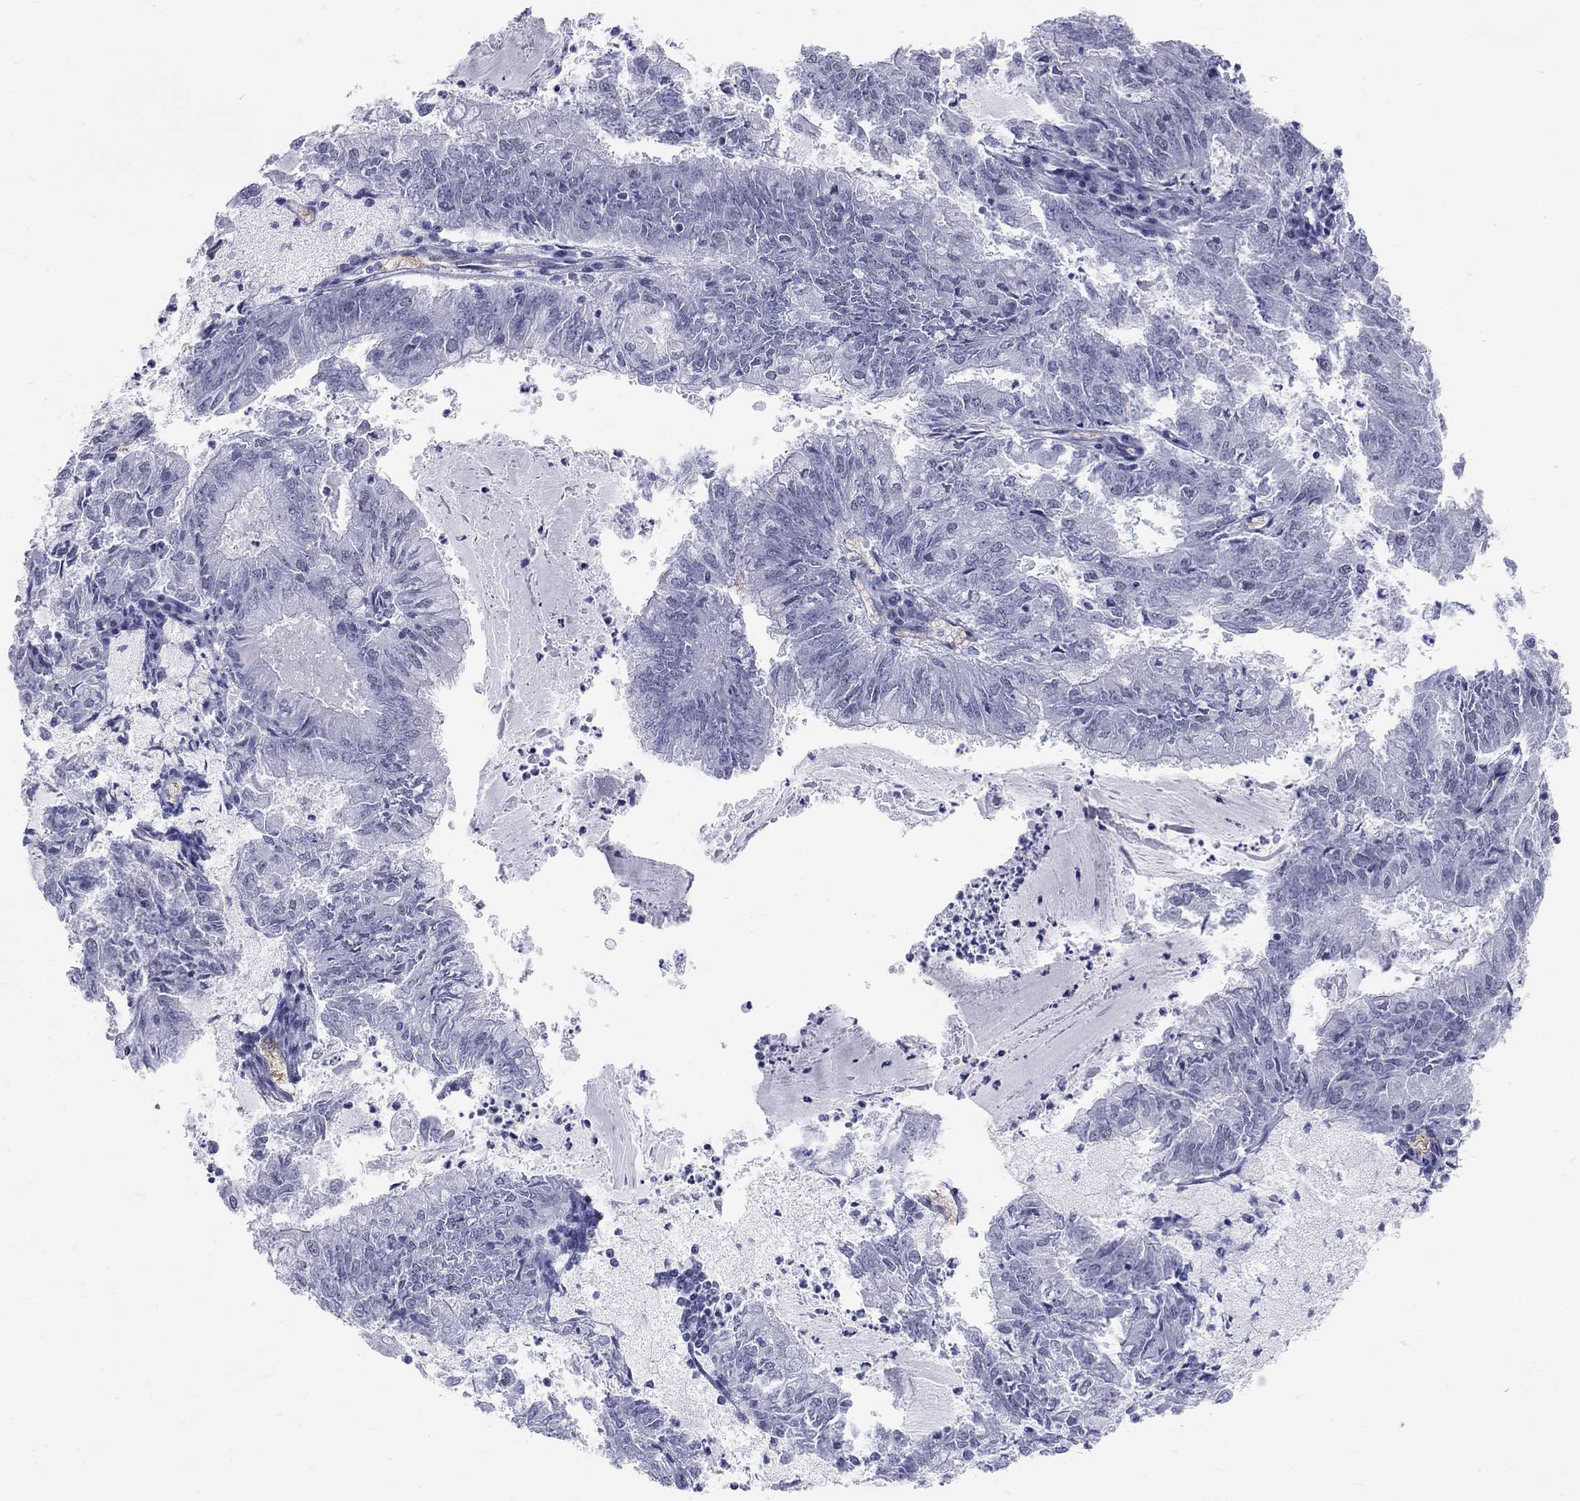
{"staining": {"intensity": "negative", "quantity": "none", "location": "none"}, "tissue": "endometrial cancer", "cell_type": "Tumor cells", "image_type": "cancer", "snomed": [{"axis": "morphology", "description": "Adenocarcinoma, NOS"}, {"axis": "topography", "description": "Endometrium"}], "caption": "IHC of human endometrial cancer displays no staining in tumor cells.", "gene": "DMTN", "patient": {"sex": "female", "age": 57}}